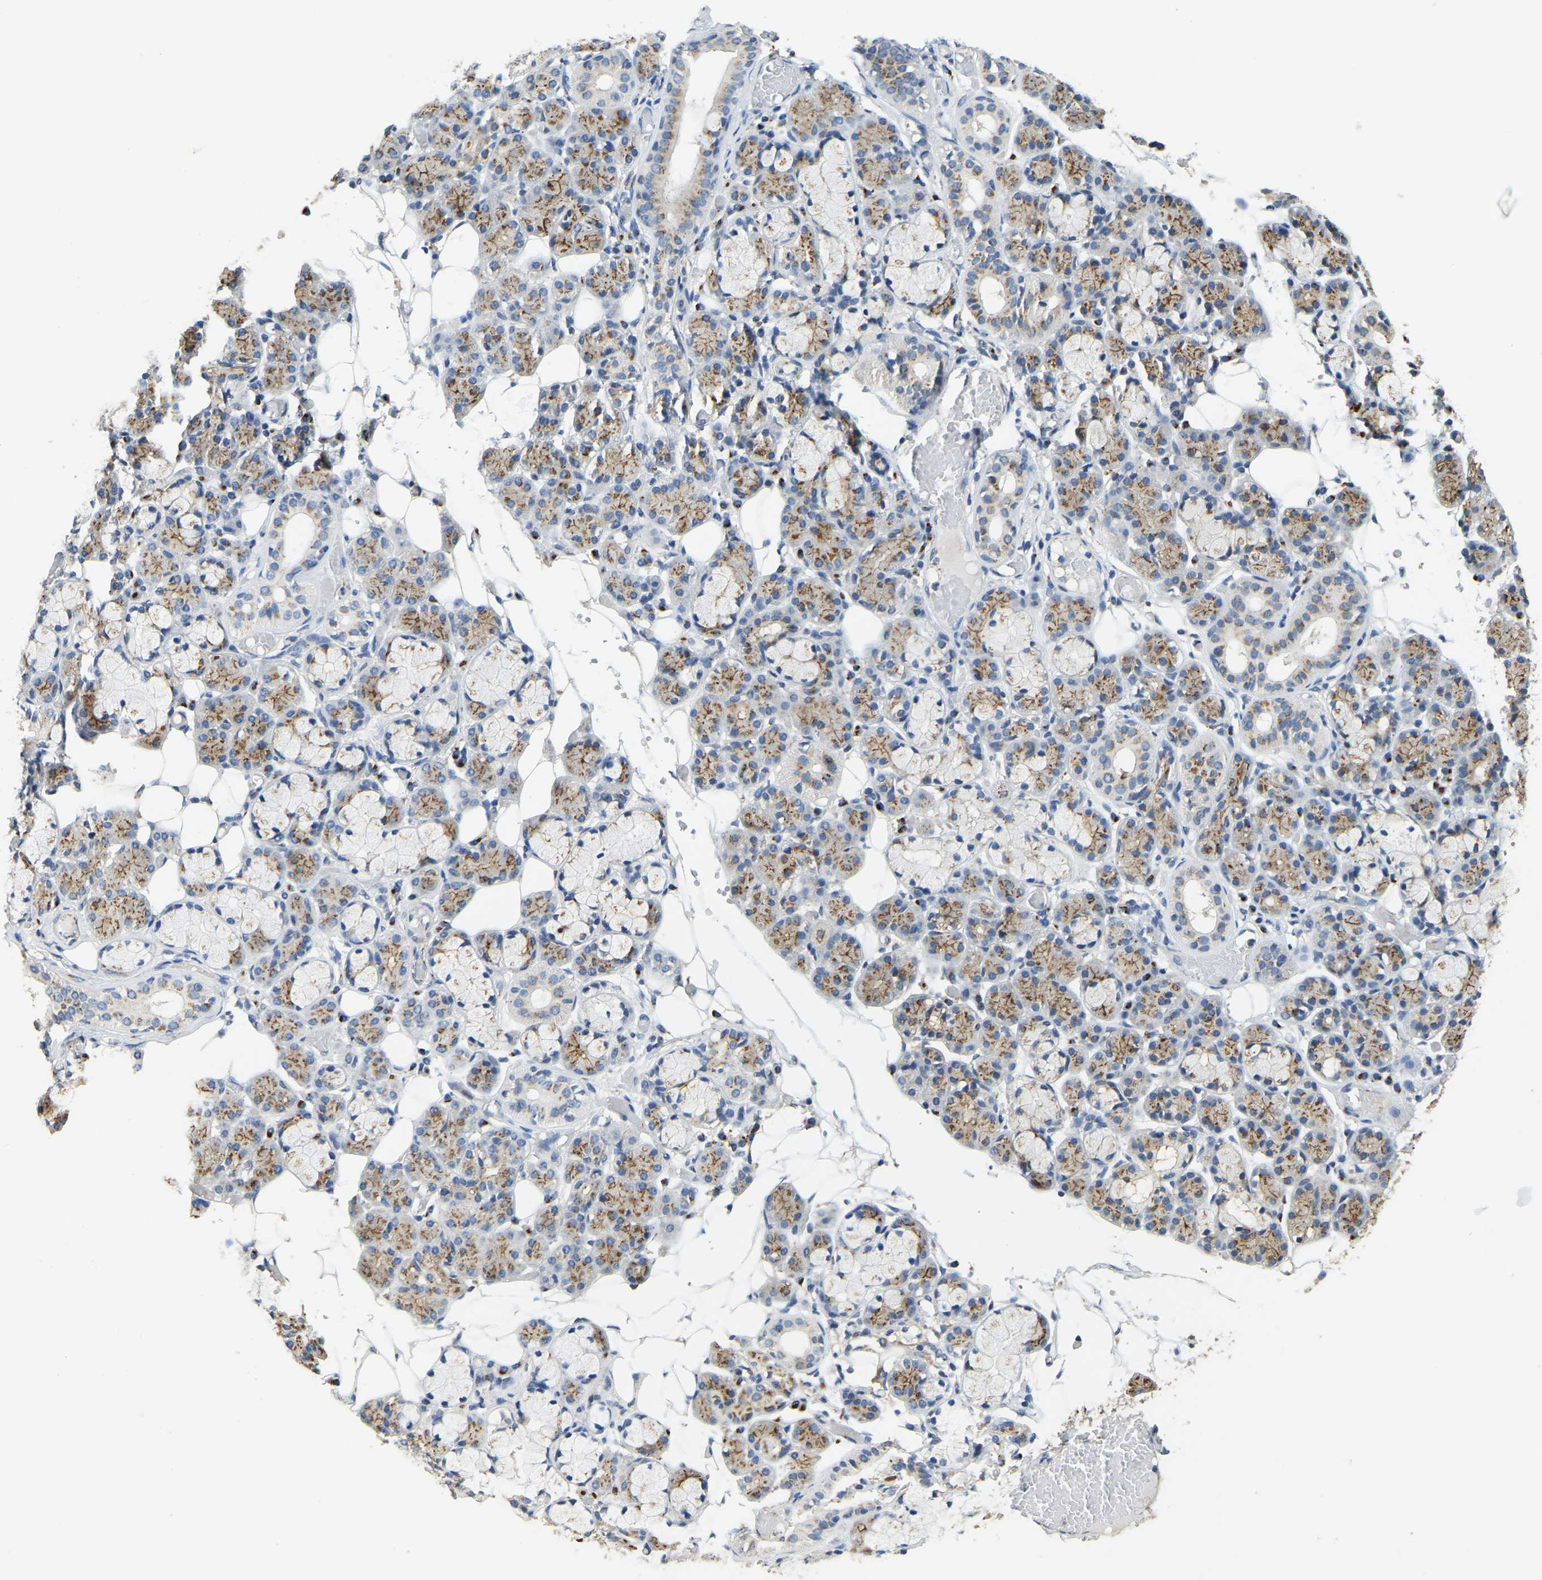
{"staining": {"intensity": "moderate", "quantity": ">75%", "location": "cytoplasmic/membranous"}, "tissue": "salivary gland", "cell_type": "Glandular cells", "image_type": "normal", "snomed": [{"axis": "morphology", "description": "Normal tissue, NOS"}, {"axis": "topography", "description": "Salivary gland"}], "caption": "A brown stain labels moderate cytoplasmic/membranous positivity of a protein in glandular cells of benign human salivary gland.", "gene": "FAM174A", "patient": {"sex": "male", "age": 63}}